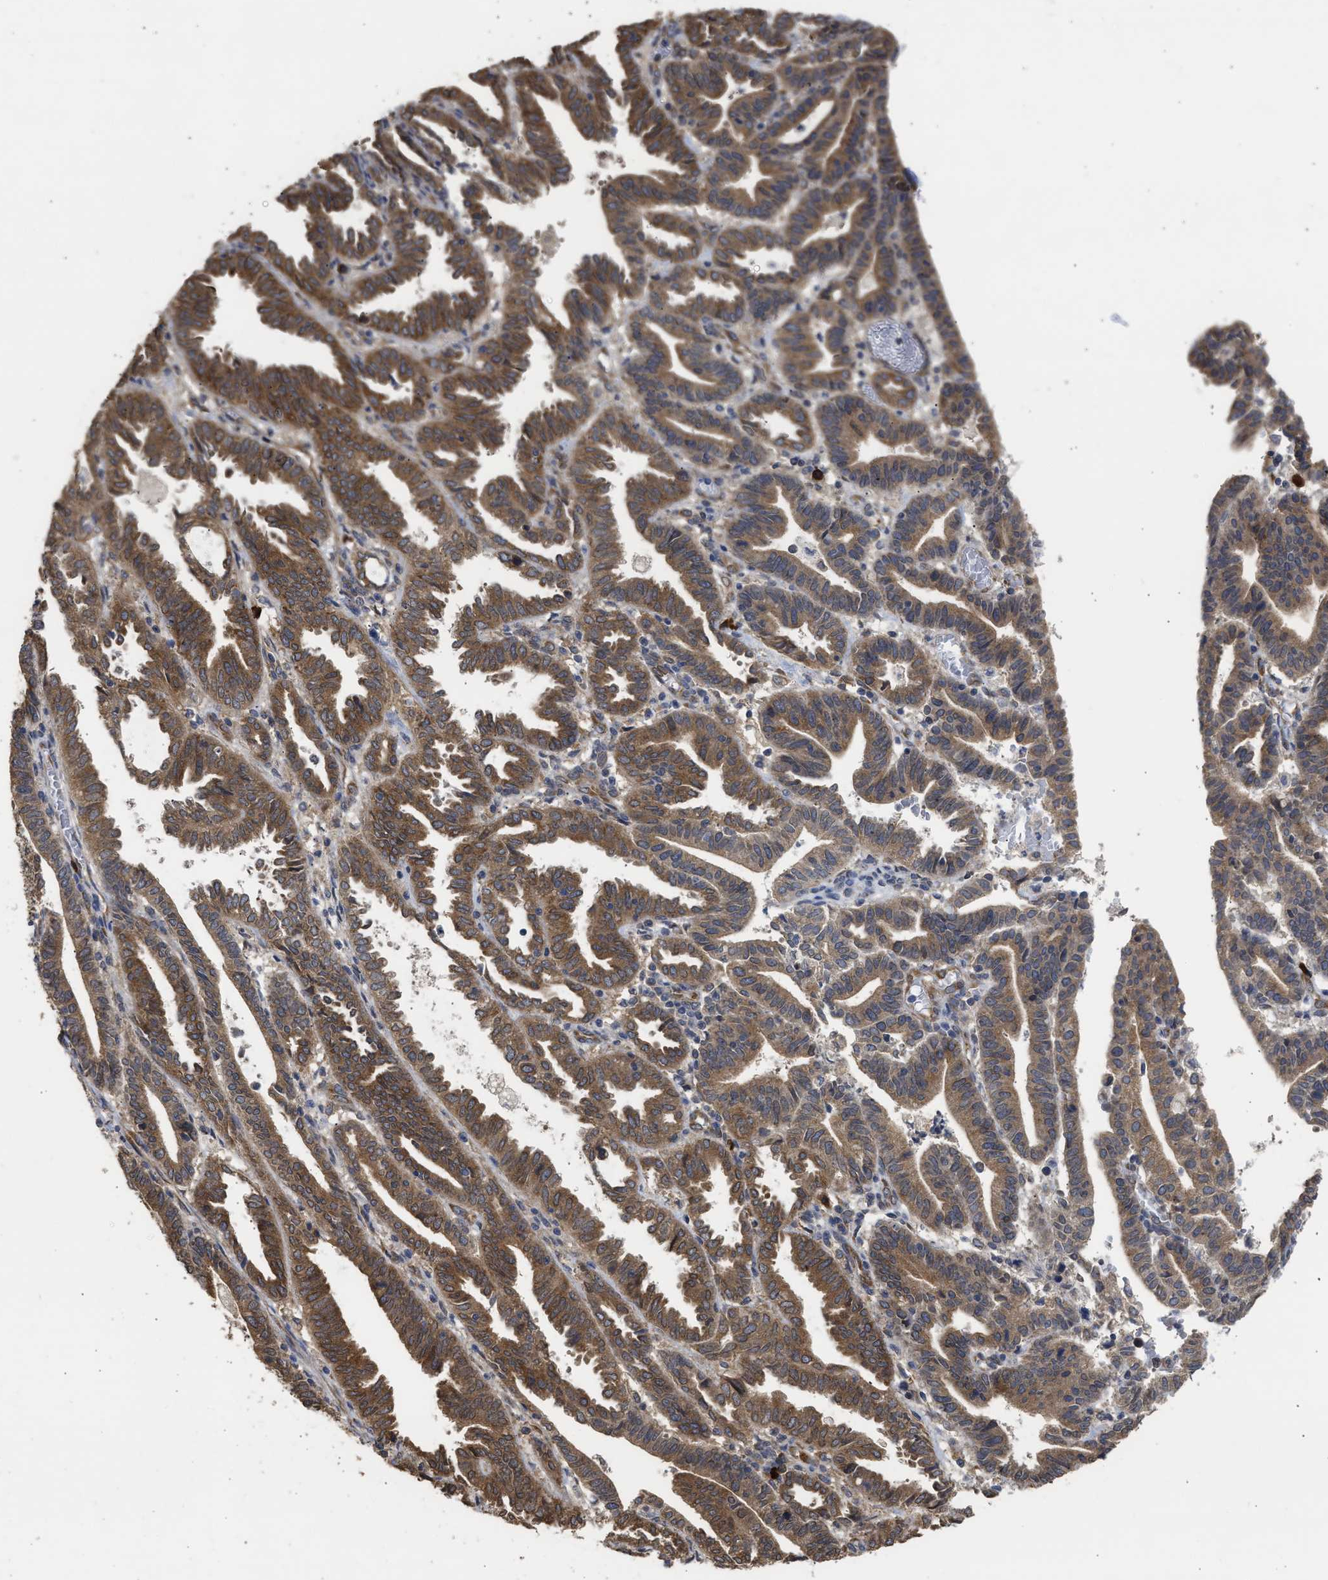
{"staining": {"intensity": "strong", "quantity": ">75%", "location": "cytoplasmic/membranous"}, "tissue": "endometrial cancer", "cell_type": "Tumor cells", "image_type": "cancer", "snomed": [{"axis": "morphology", "description": "Adenocarcinoma, NOS"}, {"axis": "topography", "description": "Uterus"}], "caption": "Strong cytoplasmic/membranous protein staining is present in approximately >75% of tumor cells in adenocarcinoma (endometrial).", "gene": "DNAJC1", "patient": {"sex": "female", "age": 83}}